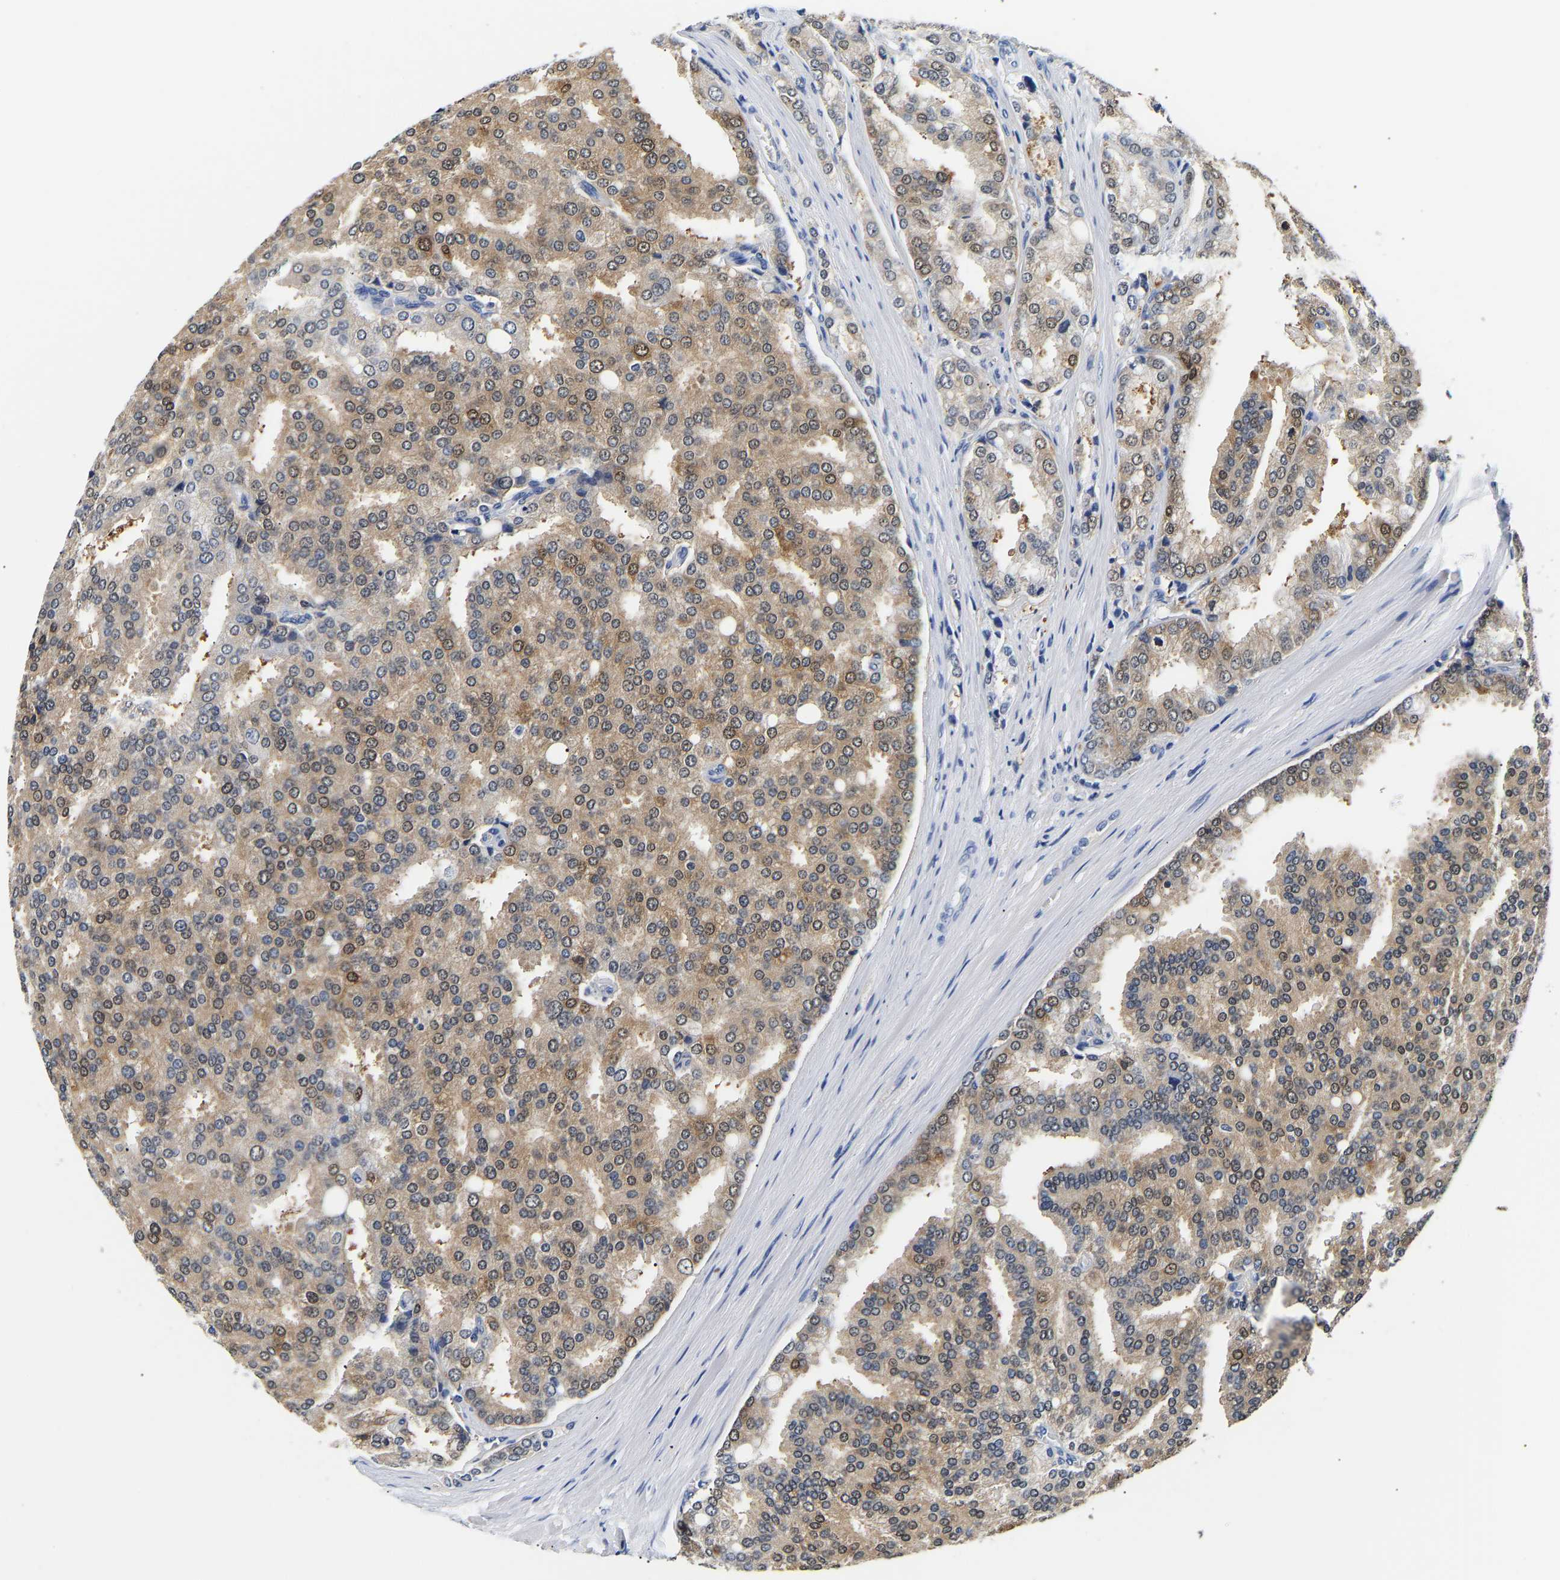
{"staining": {"intensity": "moderate", "quantity": ">75%", "location": "cytoplasmic/membranous"}, "tissue": "prostate cancer", "cell_type": "Tumor cells", "image_type": "cancer", "snomed": [{"axis": "morphology", "description": "Adenocarcinoma, High grade"}, {"axis": "topography", "description": "Prostate"}], "caption": "Immunohistochemical staining of prostate cancer reveals medium levels of moderate cytoplasmic/membranous expression in approximately >75% of tumor cells.", "gene": "UCHL3", "patient": {"sex": "male", "age": 50}}